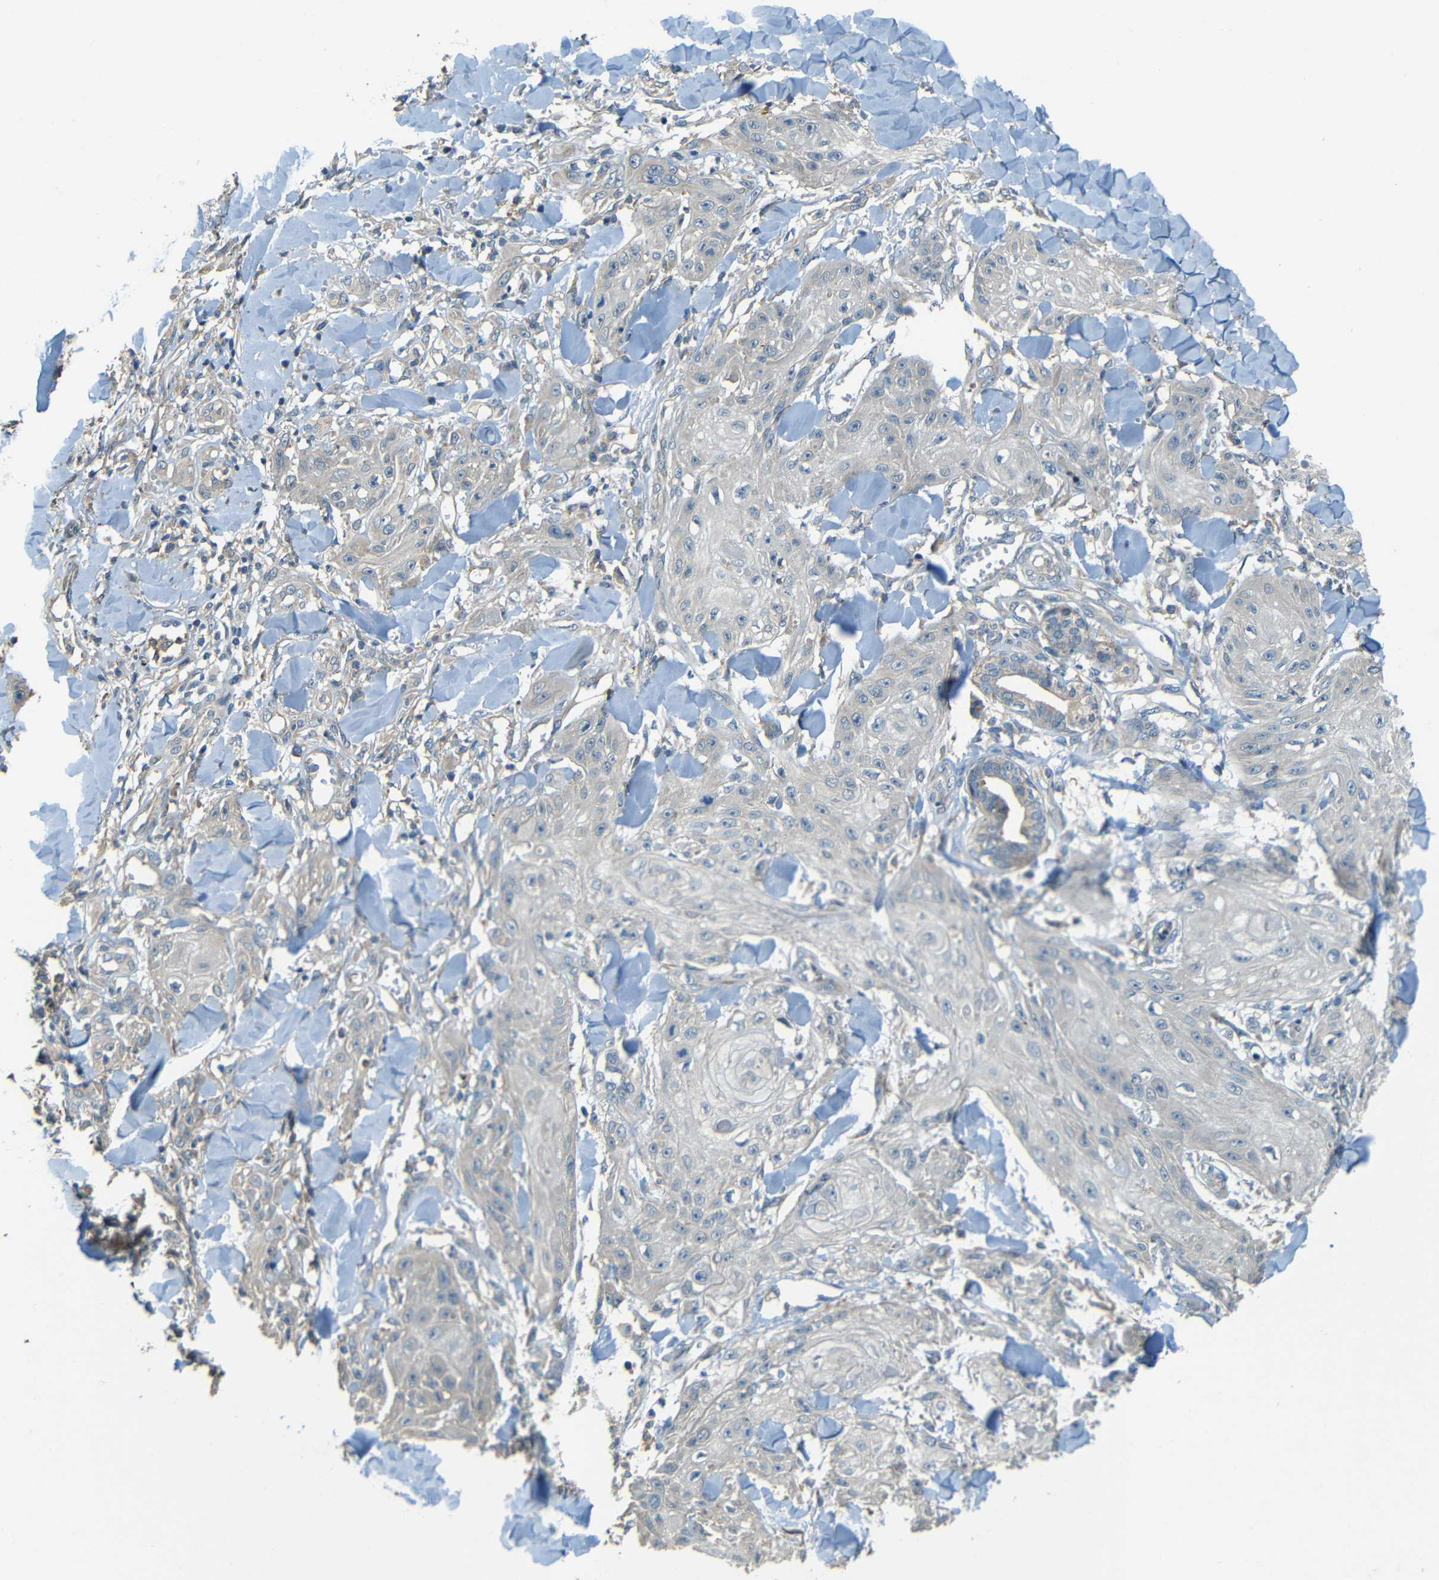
{"staining": {"intensity": "negative", "quantity": "none", "location": "none"}, "tissue": "skin cancer", "cell_type": "Tumor cells", "image_type": "cancer", "snomed": [{"axis": "morphology", "description": "Squamous cell carcinoma, NOS"}, {"axis": "topography", "description": "Skin"}], "caption": "Immunohistochemistry (IHC) of human skin cancer (squamous cell carcinoma) displays no staining in tumor cells. (Brightfield microscopy of DAB (3,3'-diaminobenzidine) immunohistochemistry (IHC) at high magnification).", "gene": "FNDC3A", "patient": {"sex": "male", "age": 74}}